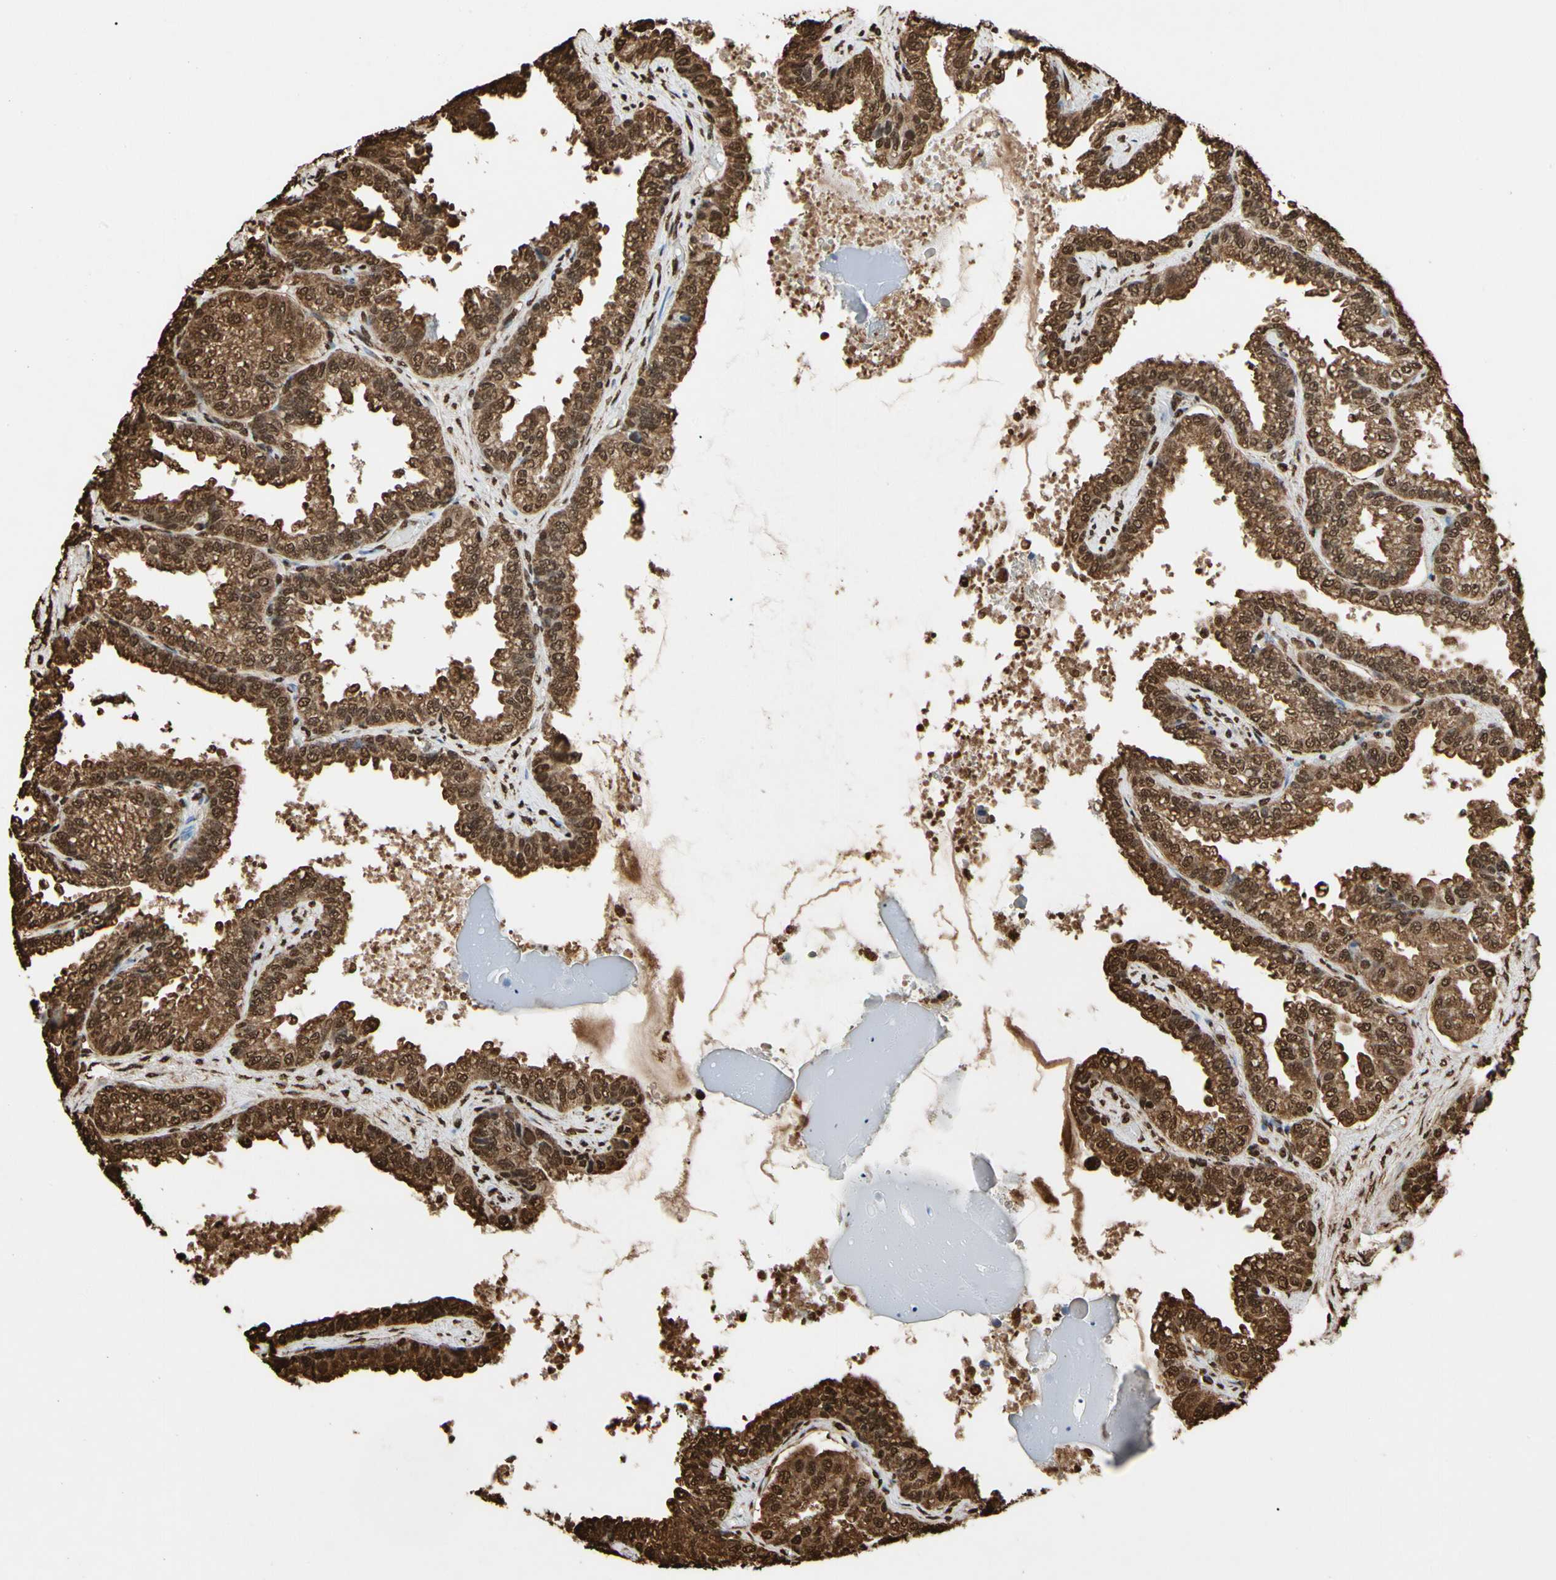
{"staining": {"intensity": "strong", "quantity": ">75%", "location": "cytoplasmic/membranous,nuclear"}, "tissue": "seminal vesicle", "cell_type": "Glandular cells", "image_type": "normal", "snomed": [{"axis": "morphology", "description": "Normal tissue, NOS"}, {"axis": "topography", "description": "Seminal veicle"}], "caption": "This histopathology image exhibits immunohistochemistry (IHC) staining of normal human seminal vesicle, with high strong cytoplasmic/membranous,nuclear positivity in about >75% of glandular cells.", "gene": "HNRNPK", "patient": {"sex": "male", "age": 46}}